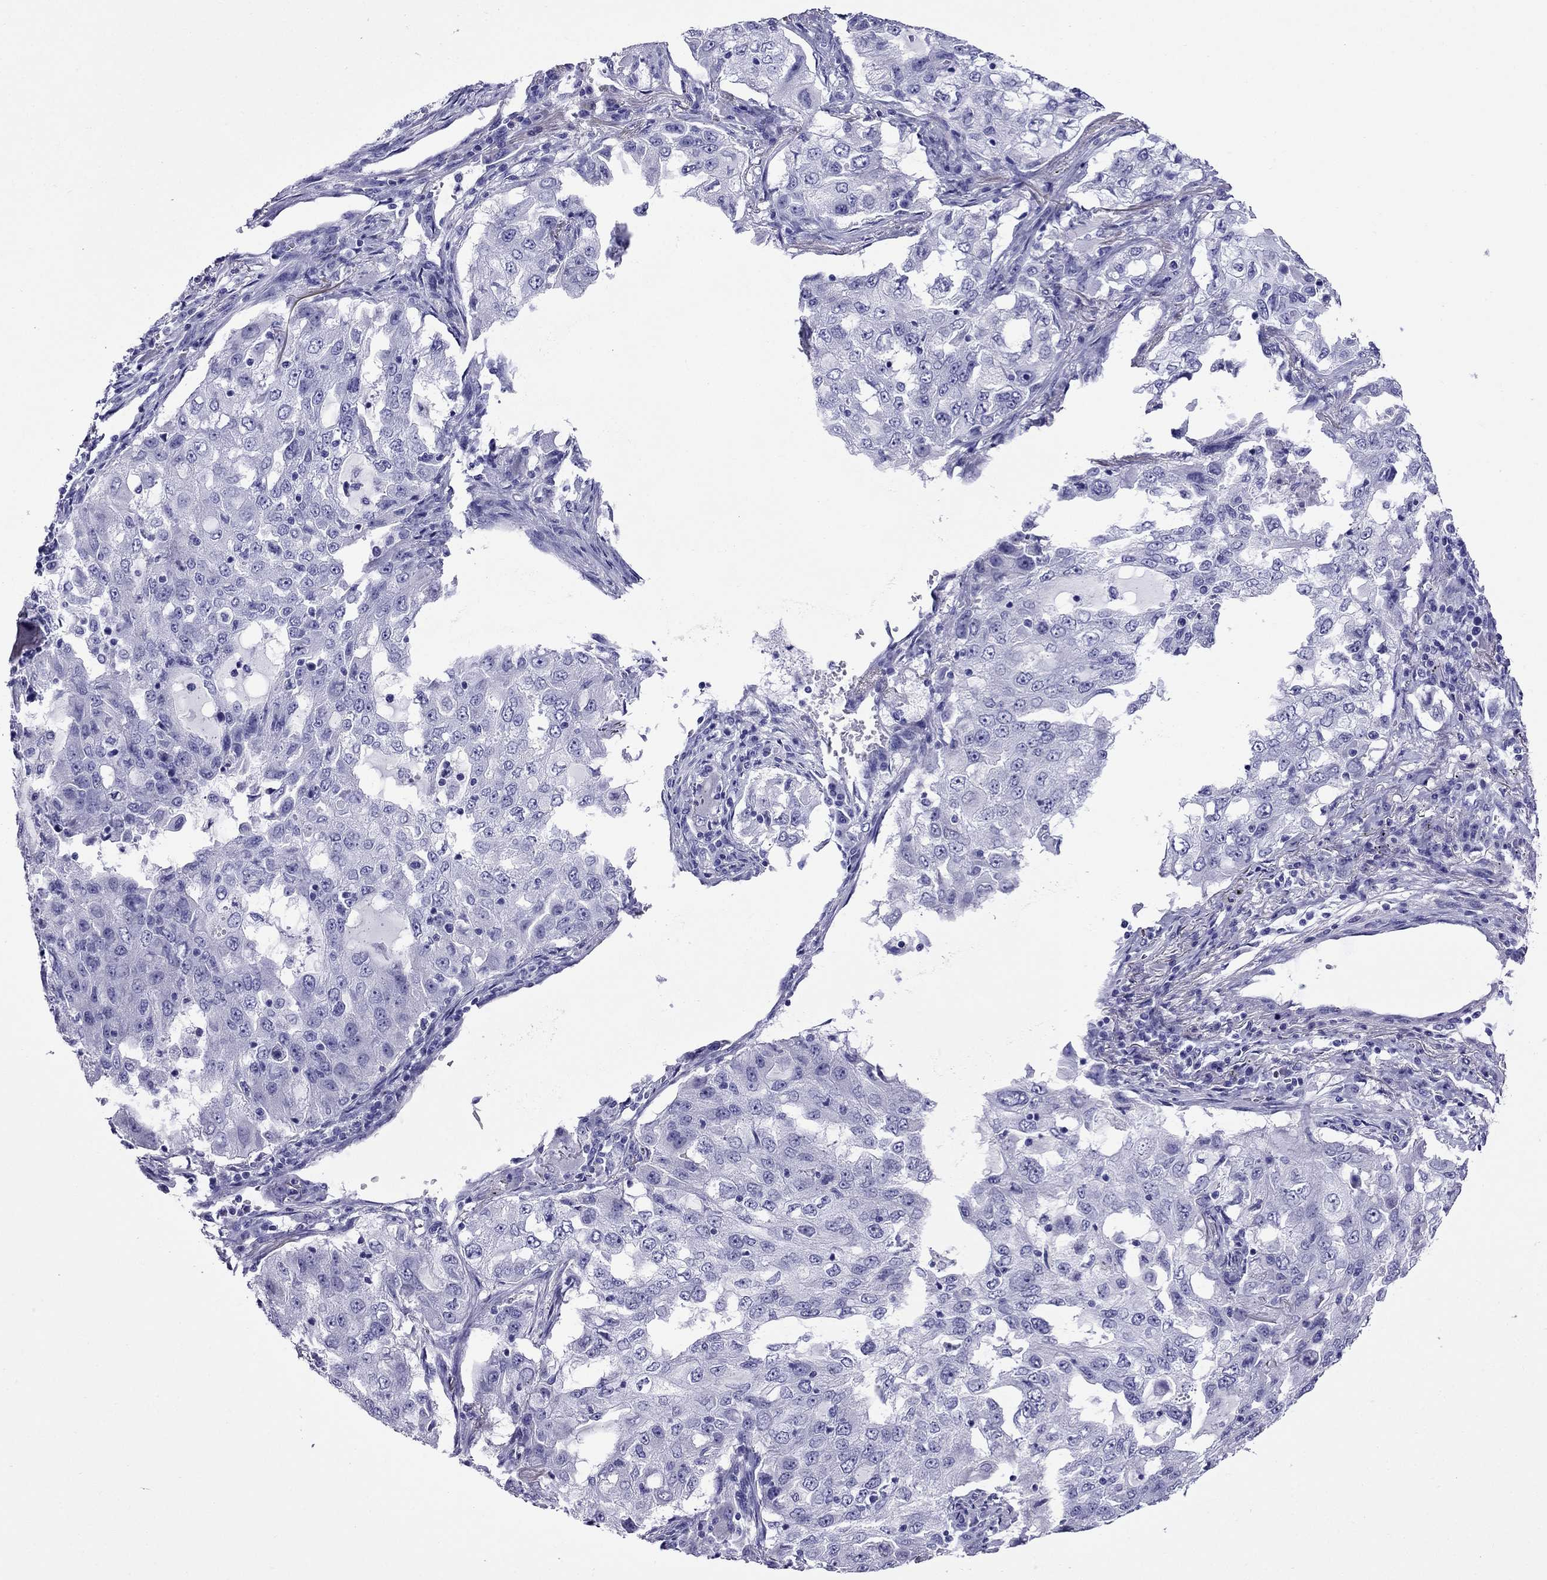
{"staining": {"intensity": "negative", "quantity": "none", "location": "none"}, "tissue": "lung cancer", "cell_type": "Tumor cells", "image_type": "cancer", "snomed": [{"axis": "morphology", "description": "Adenocarcinoma, NOS"}, {"axis": "topography", "description": "Lung"}], "caption": "Tumor cells are negative for brown protein staining in adenocarcinoma (lung).", "gene": "CRYBA1", "patient": {"sex": "female", "age": 61}}